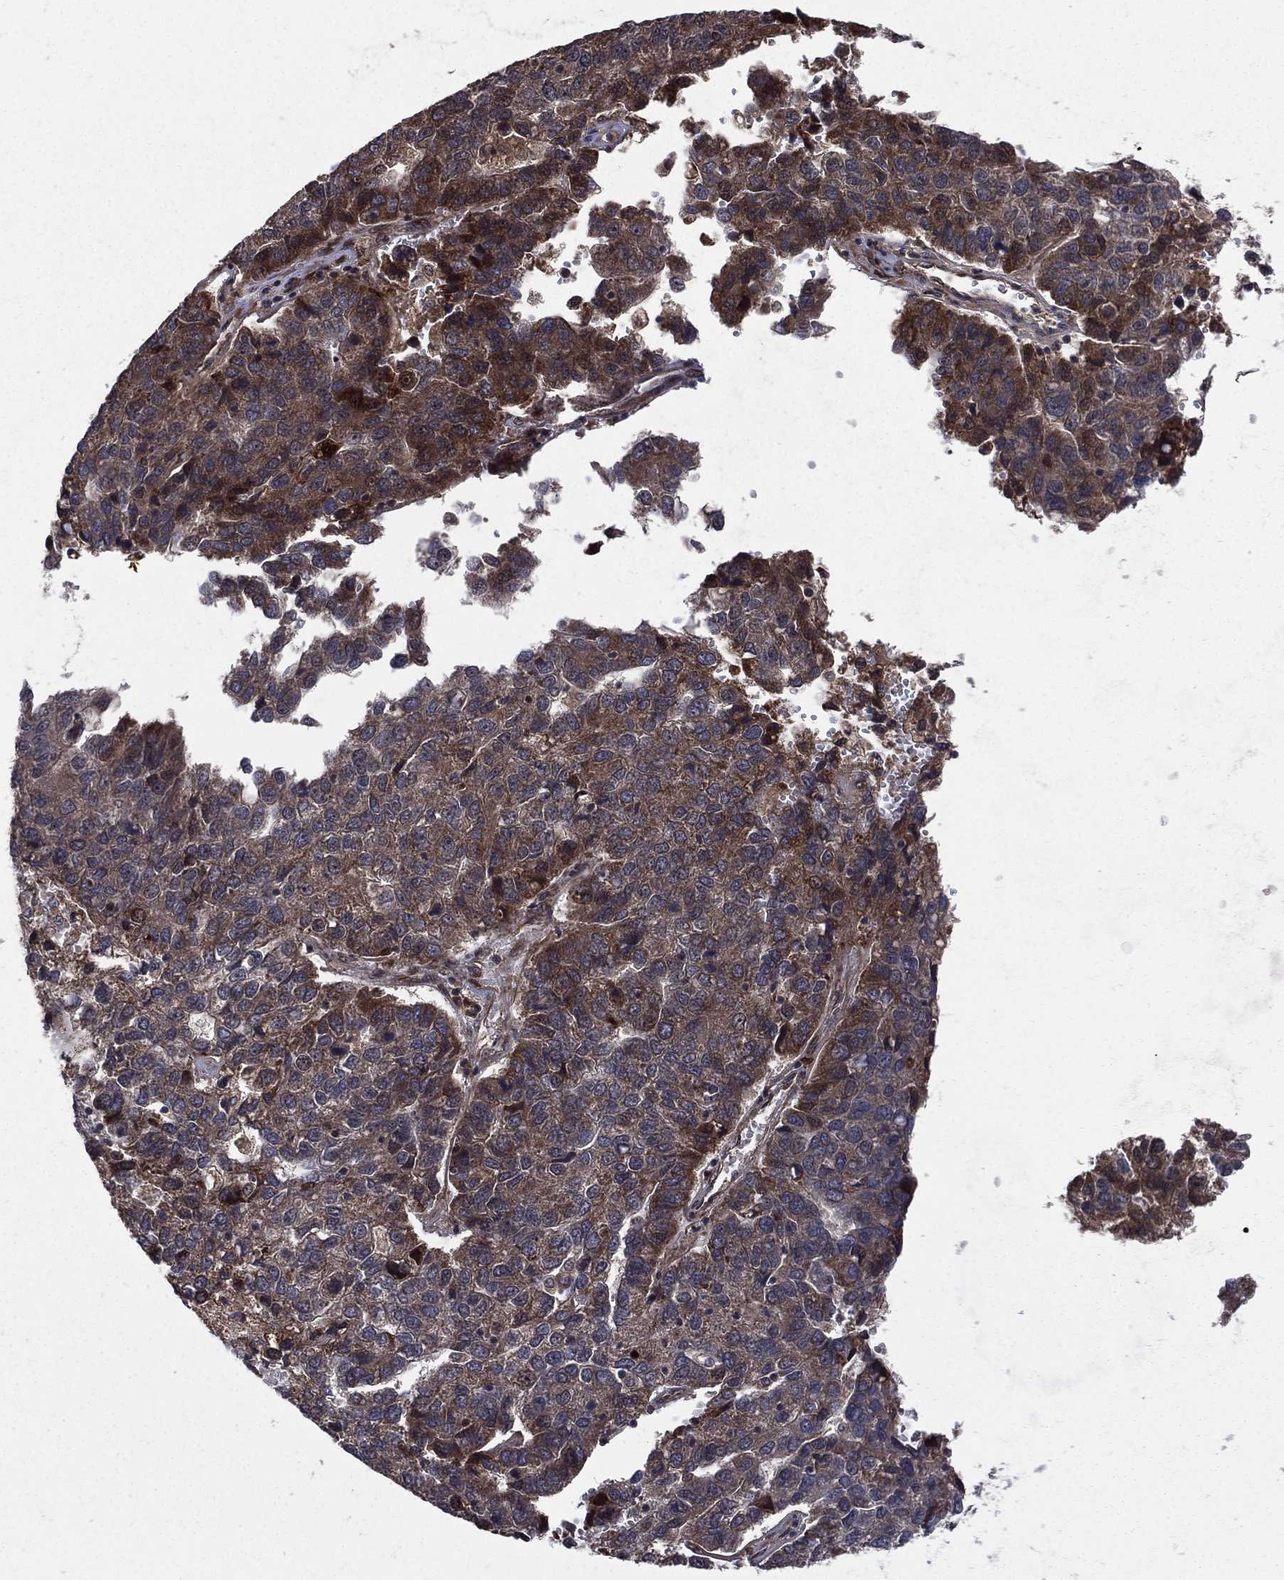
{"staining": {"intensity": "strong", "quantity": "25%-75%", "location": "cytoplasmic/membranous"}, "tissue": "pancreatic cancer", "cell_type": "Tumor cells", "image_type": "cancer", "snomed": [{"axis": "morphology", "description": "Adenocarcinoma, NOS"}, {"axis": "topography", "description": "Pancreas"}], "caption": "The immunohistochemical stain highlights strong cytoplasmic/membranous staining in tumor cells of adenocarcinoma (pancreatic) tissue.", "gene": "RAB11FIP4", "patient": {"sex": "female", "age": 61}}